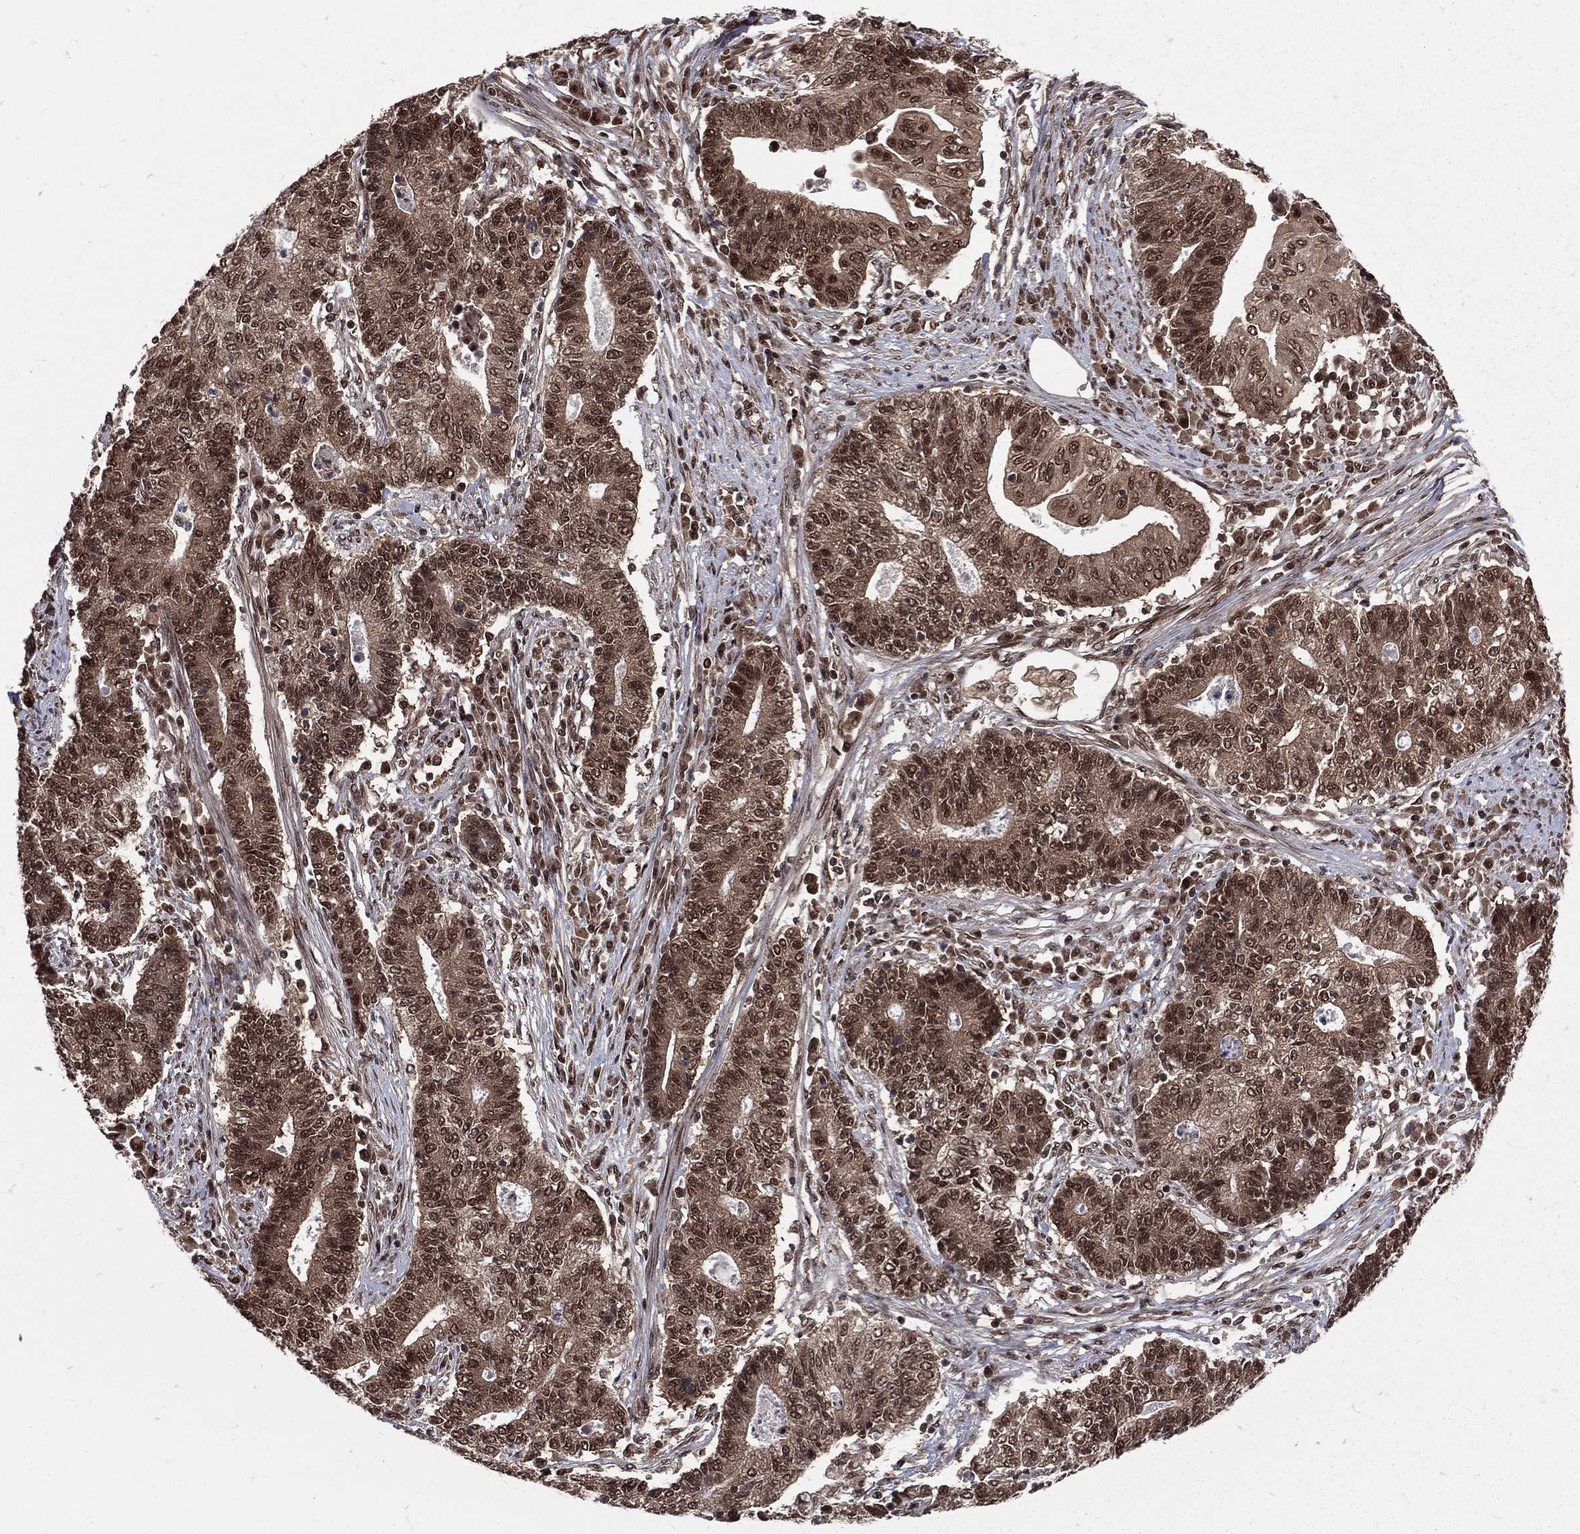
{"staining": {"intensity": "moderate", "quantity": ">75%", "location": "cytoplasmic/membranous,nuclear"}, "tissue": "endometrial cancer", "cell_type": "Tumor cells", "image_type": "cancer", "snomed": [{"axis": "morphology", "description": "Adenocarcinoma, NOS"}, {"axis": "topography", "description": "Uterus"}, {"axis": "topography", "description": "Endometrium"}], "caption": "The immunohistochemical stain labels moderate cytoplasmic/membranous and nuclear expression in tumor cells of endometrial cancer tissue.", "gene": "COPS4", "patient": {"sex": "female", "age": 54}}